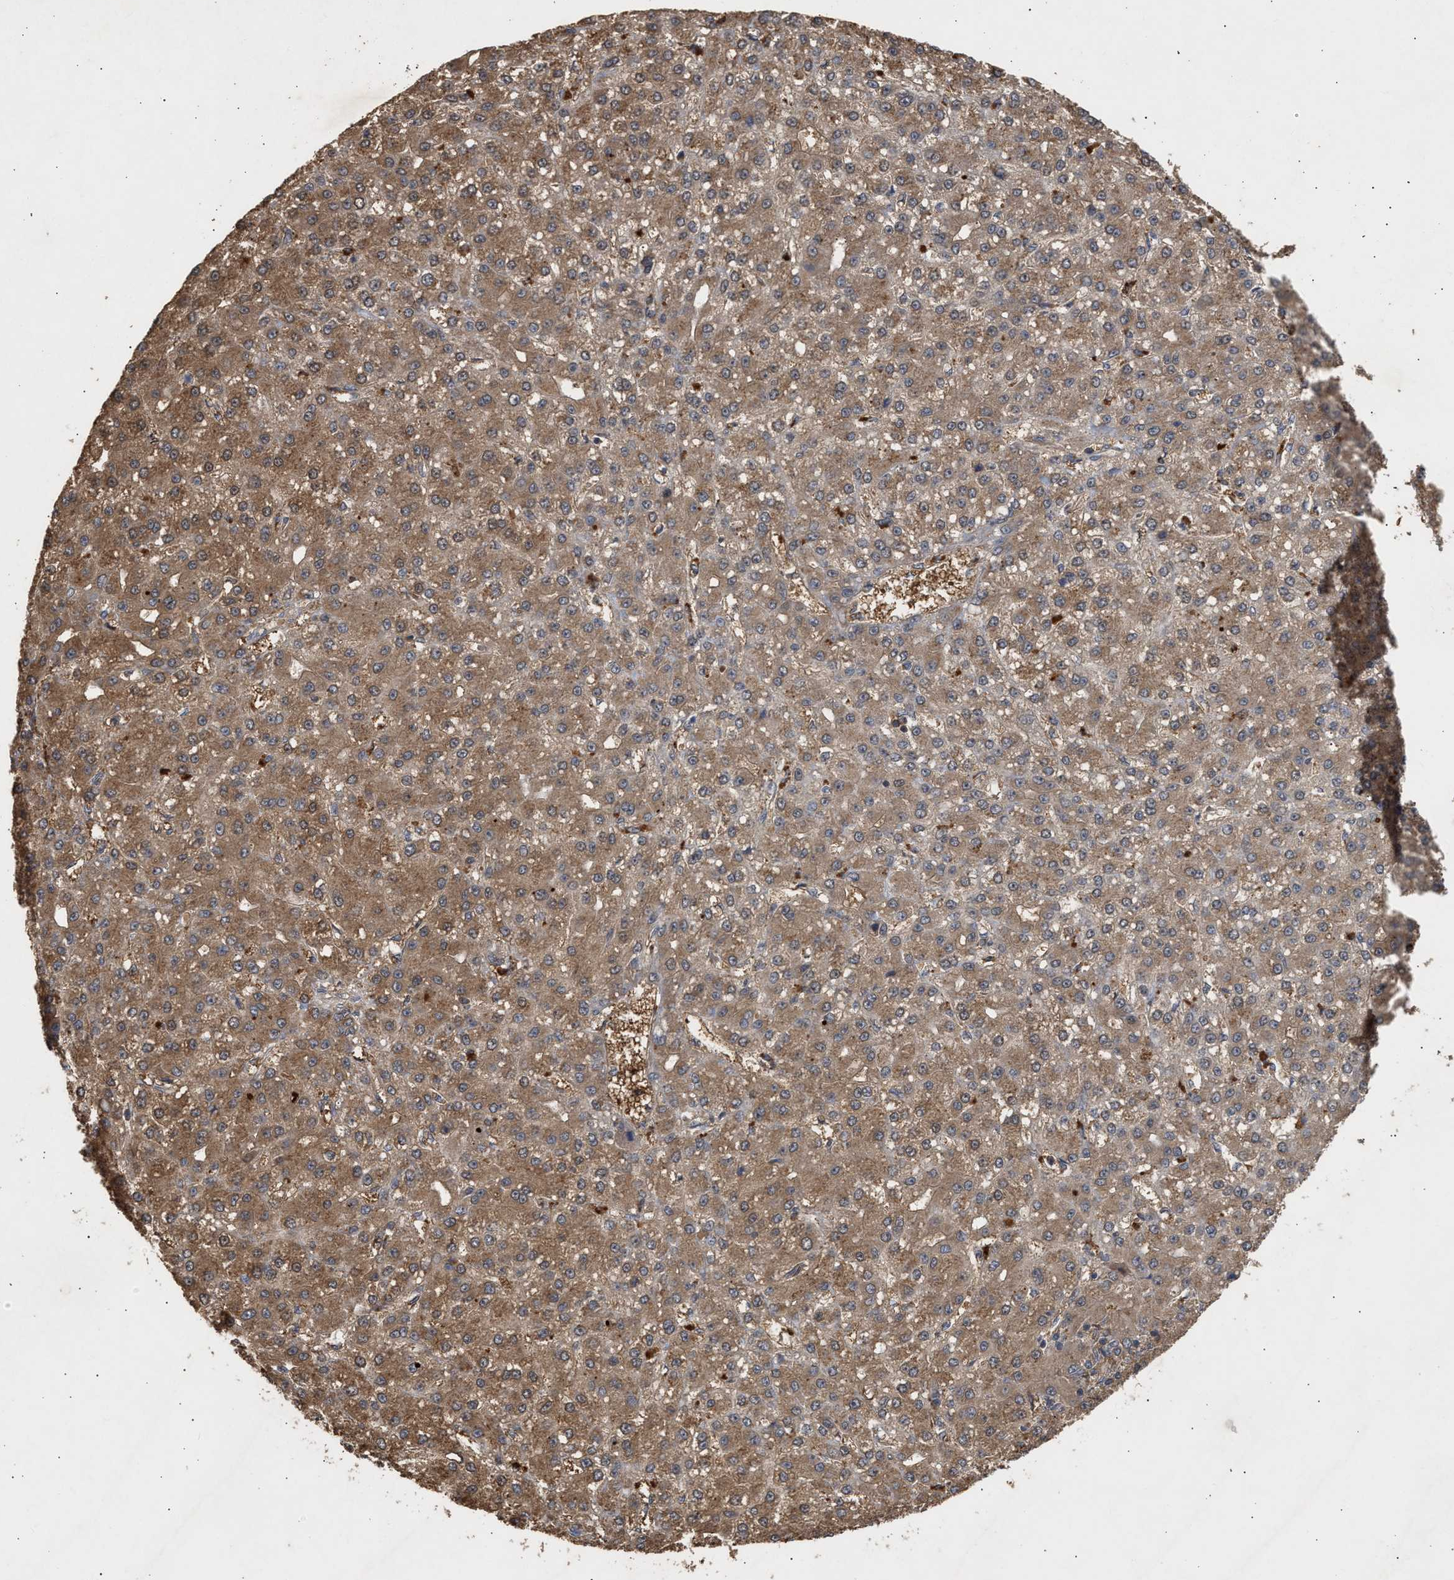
{"staining": {"intensity": "moderate", "quantity": ">75%", "location": "cytoplasmic/membranous"}, "tissue": "liver cancer", "cell_type": "Tumor cells", "image_type": "cancer", "snomed": [{"axis": "morphology", "description": "Carcinoma, Hepatocellular, NOS"}, {"axis": "topography", "description": "Liver"}], "caption": "High-magnification brightfield microscopy of hepatocellular carcinoma (liver) stained with DAB (brown) and counterstained with hematoxylin (blue). tumor cells exhibit moderate cytoplasmic/membranous positivity is appreciated in about>75% of cells.", "gene": "FITM1", "patient": {"sex": "male", "age": 67}}